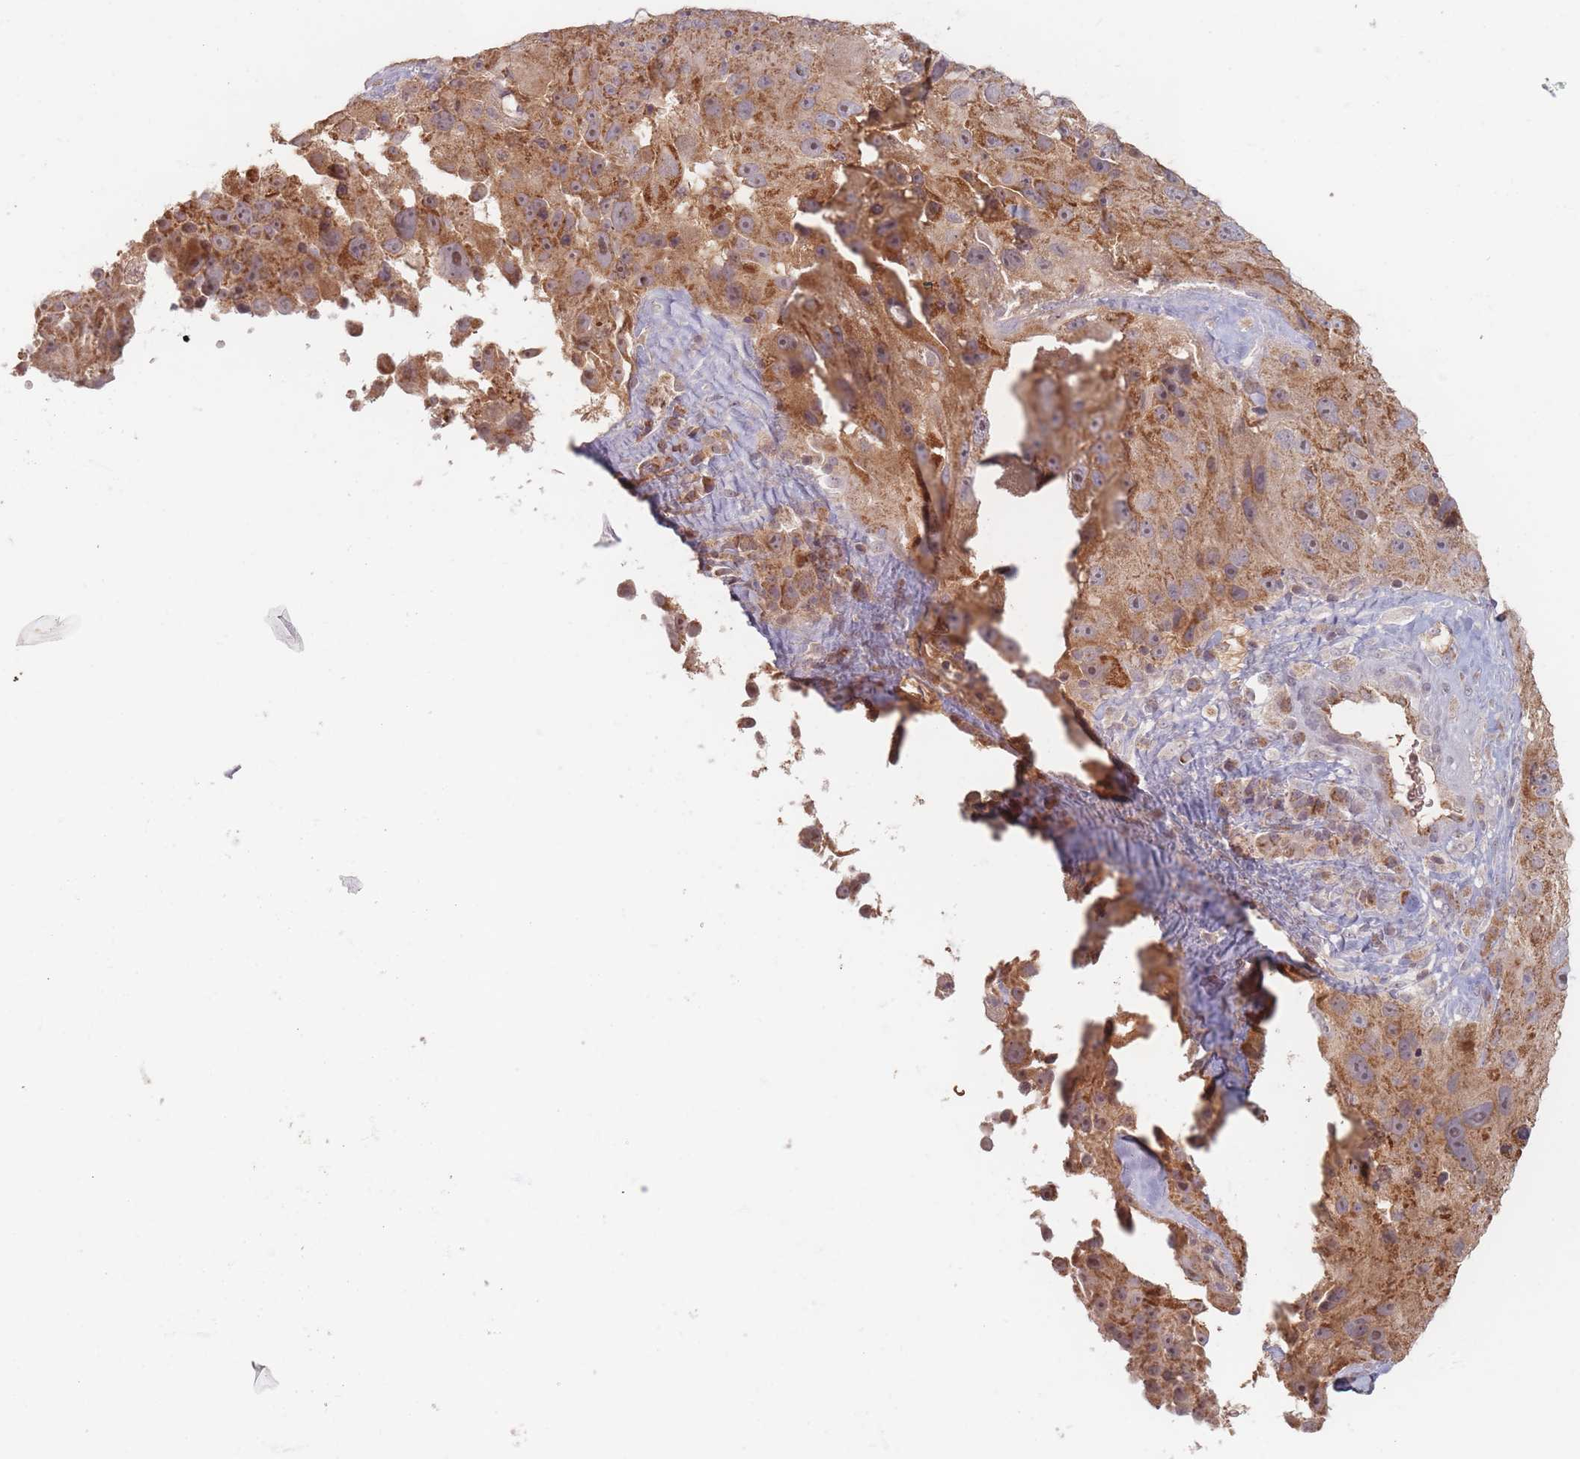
{"staining": {"intensity": "moderate", "quantity": ">75%", "location": "cytoplasmic/membranous"}, "tissue": "melanoma", "cell_type": "Tumor cells", "image_type": "cancer", "snomed": [{"axis": "morphology", "description": "Malignant melanoma, Metastatic site"}, {"axis": "topography", "description": "Lymph node"}], "caption": "An image showing moderate cytoplasmic/membranous expression in approximately >75% of tumor cells in melanoma, as visualized by brown immunohistochemical staining.", "gene": "OR2M4", "patient": {"sex": "male", "age": 62}}